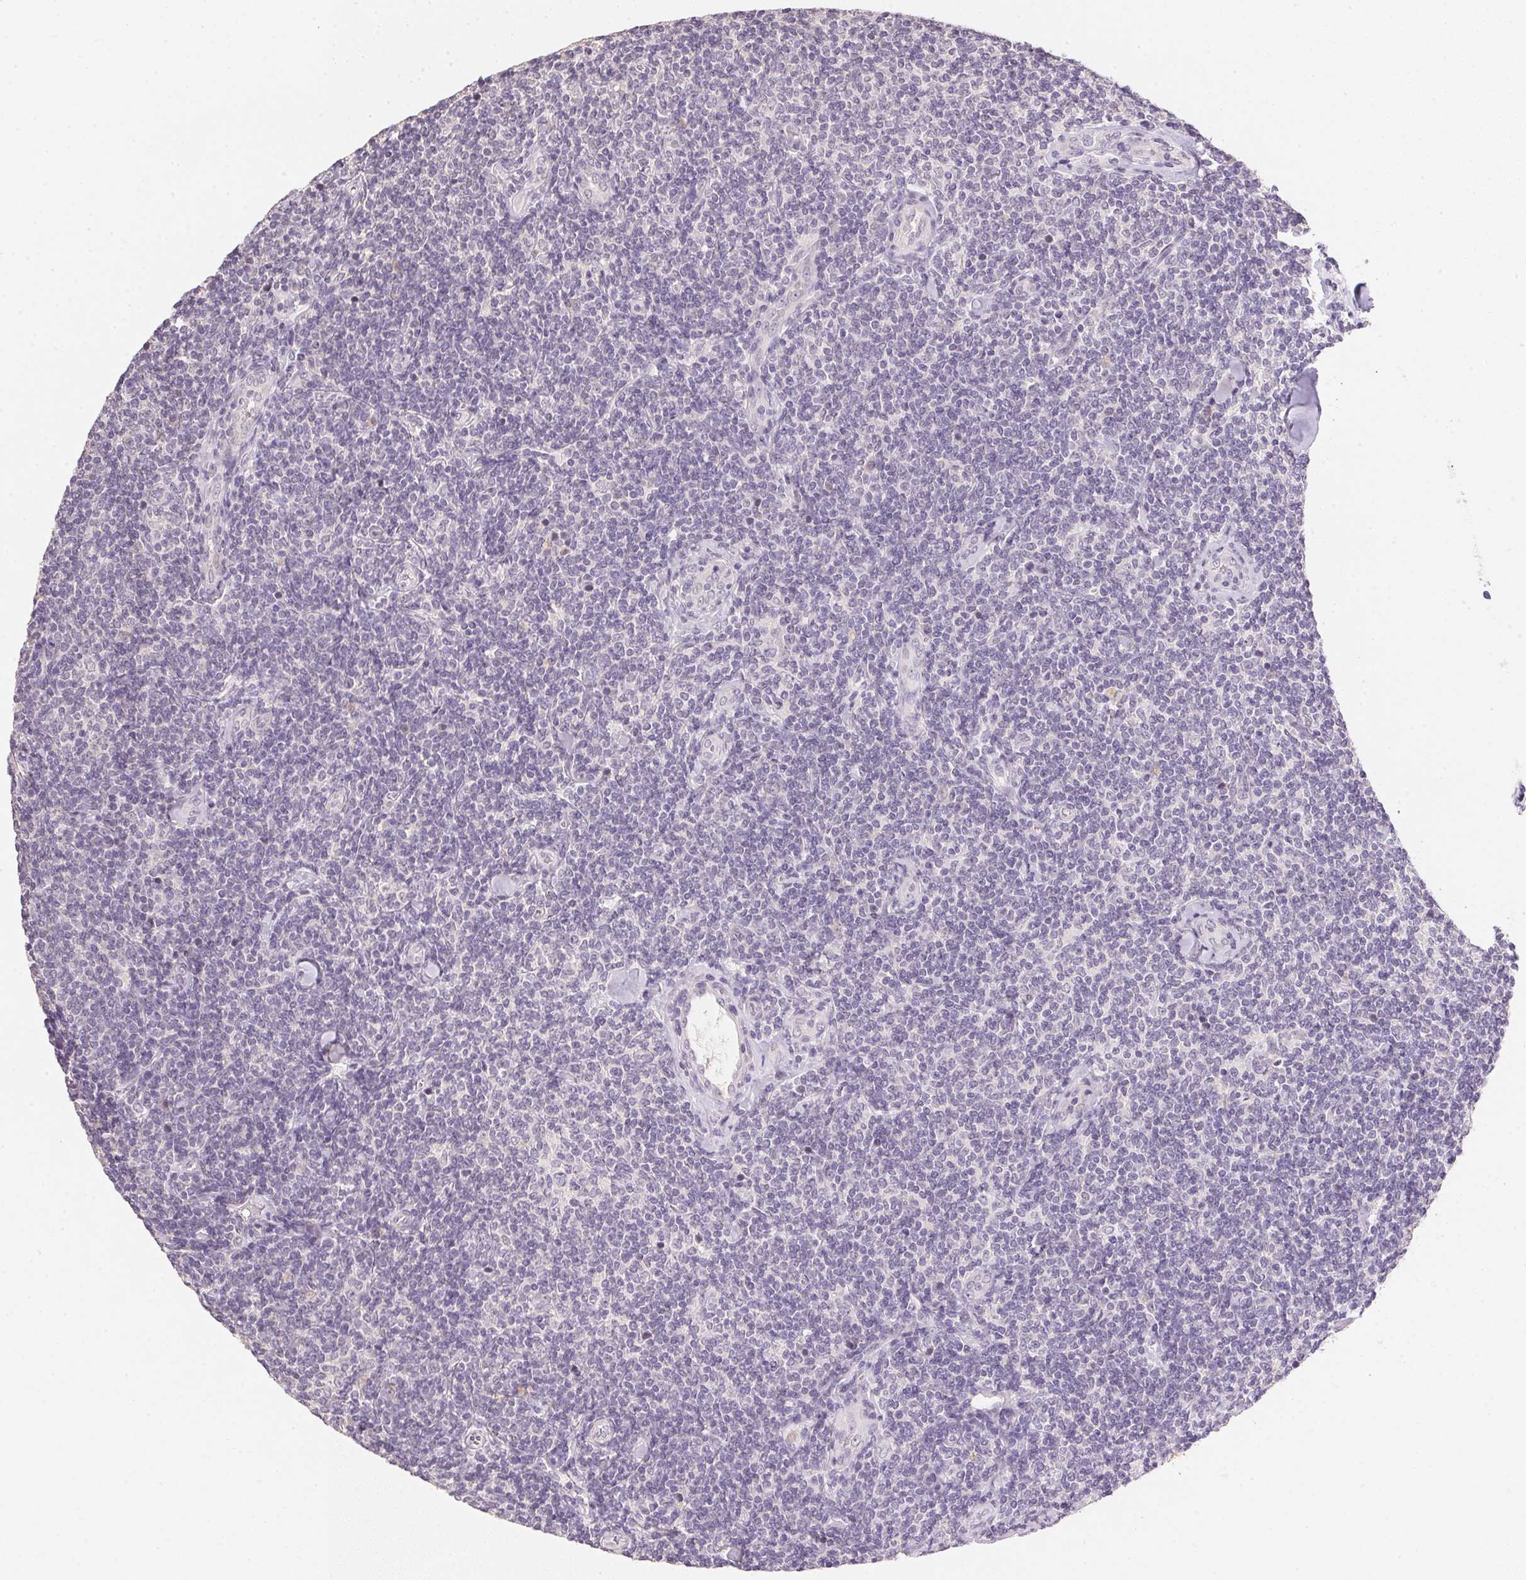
{"staining": {"intensity": "negative", "quantity": "none", "location": "none"}, "tissue": "lymphoma", "cell_type": "Tumor cells", "image_type": "cancer", "snomed": [{"axis": "morphology", "description": "Malignant lymphoma, non-Hodgkin's type, Low grade"}, {"axis": "topography", "description": "Lymph node"}], "caption": "Tumor cells are negative for protein expression in human lymphoma.", "gene": "DHCR24", "patient": {"sex": "female", "age": 56}}